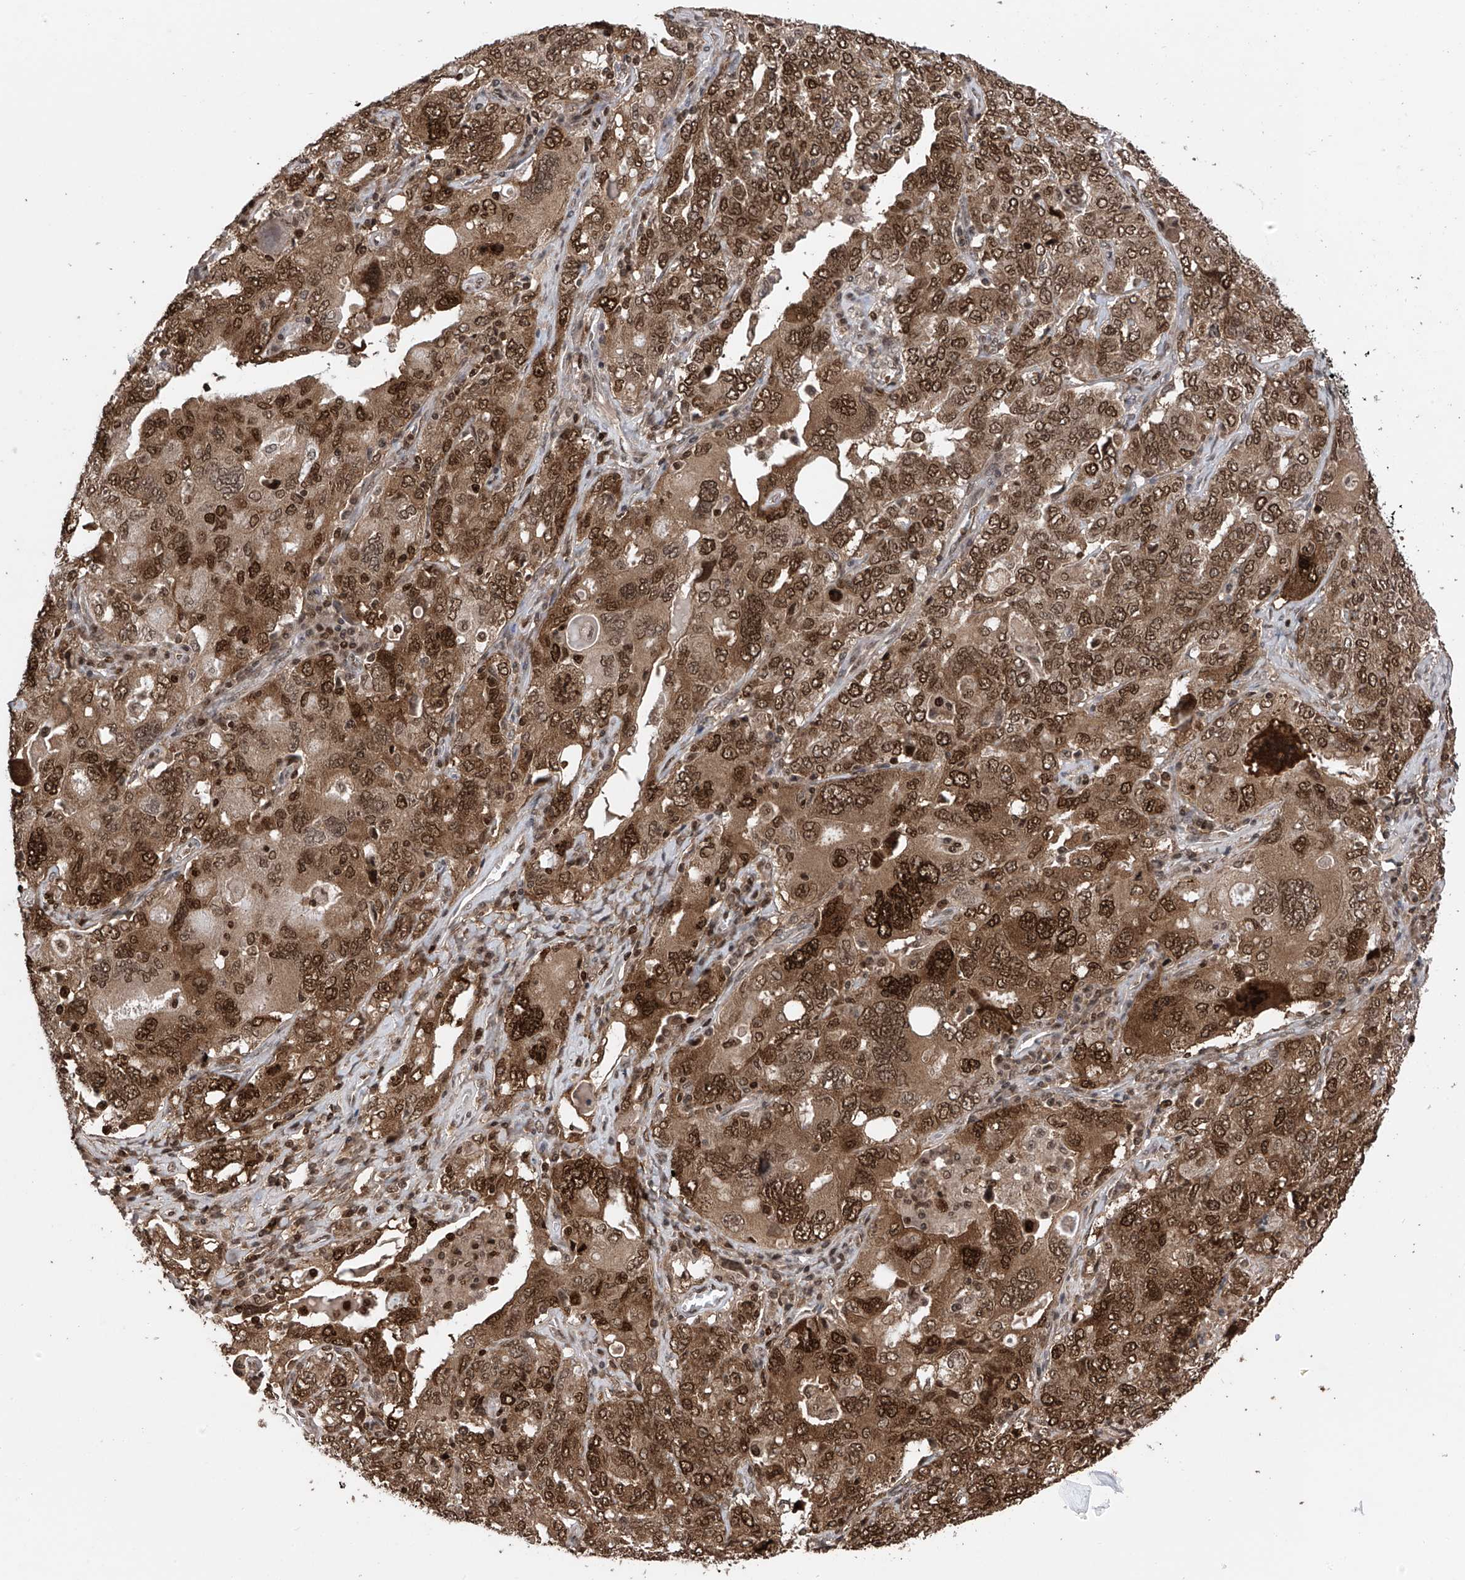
{"staining": {"intensity": "strong", "quantity": ">75%", "location": "cytoplasmic/membranous,nuclear"}, "tissue": "ovarian cancer", "cell_type": "Tumor cells", "image_type": "cancer", "snomed": [{"axis": "morphology", "description": "Carcinoma, endometroid"}, {"axis": "topography", "description": "Ovary"}], "caption": "Immunohistochemical staining of endometroid carcinoma (ovarian) shows strong cytoplasmic/membranous and nuclear protein expression in about >75% of tumor cells. (Stains: DAB (3,3'-diaminobenzidine) in brown, nuclei in blue, Microscopy: brightfield microscopy at high magnification).", "gene": "DNAJC9", "patient": {"sex": "female", "age": 62}}